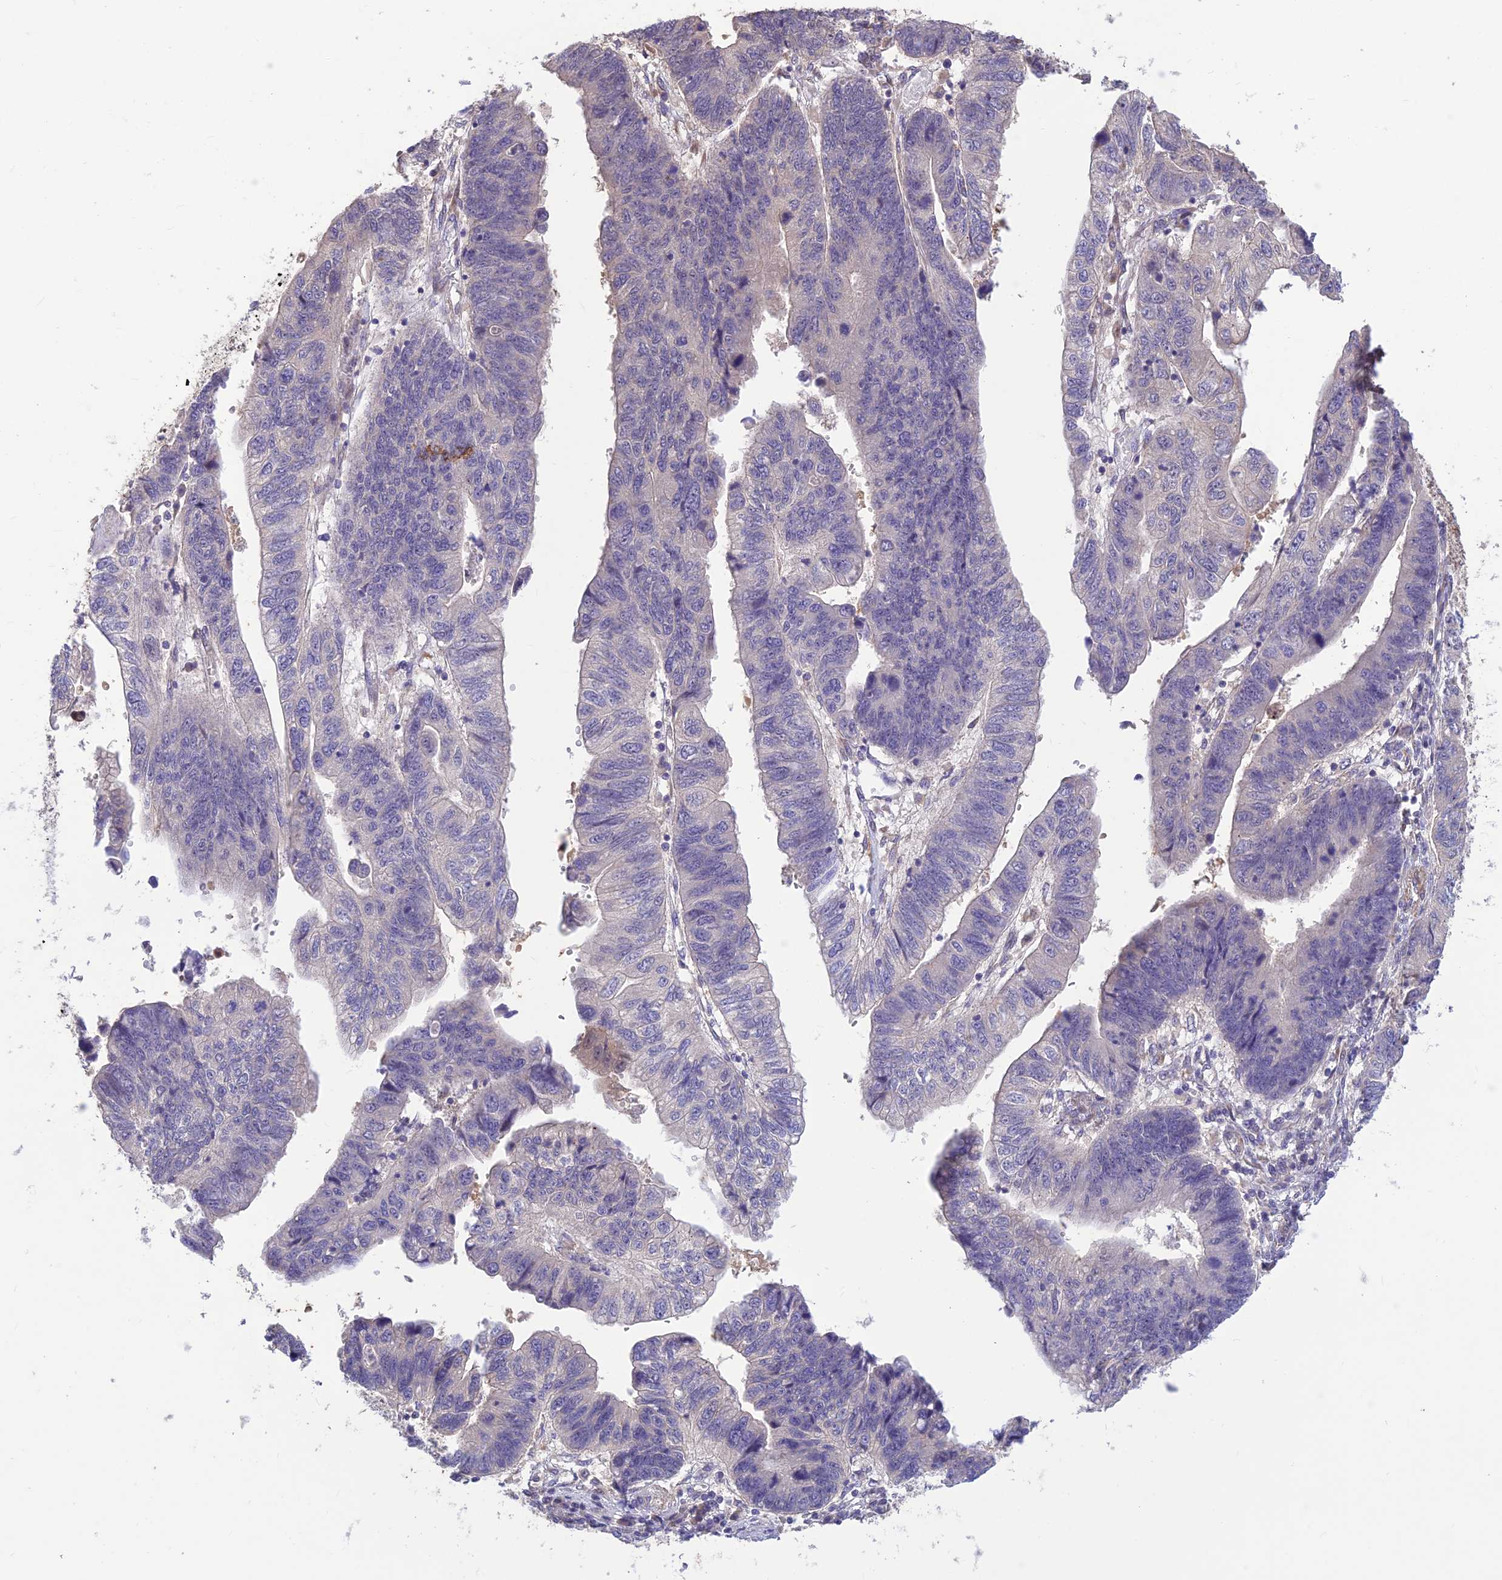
{"staining": {"intensity": "negative", "quantity": "none", "location": "none"}, "tissue": "stomach cancer", "cell_type": "Tumor cells", "image_type": "cancer", "snomed": [{"axis": "morphology", "description": "Adenocarcinoma, NOS"}, {"axis": "topography", "description": "Stomach"}], "caption": "The IHC micrograph has no significant positivity in tumor cells of stomach cancer (adenocarcinoma) tissue.", "gene": "ST8SIA5", "patient": {"sex": "male", "age": 59}}